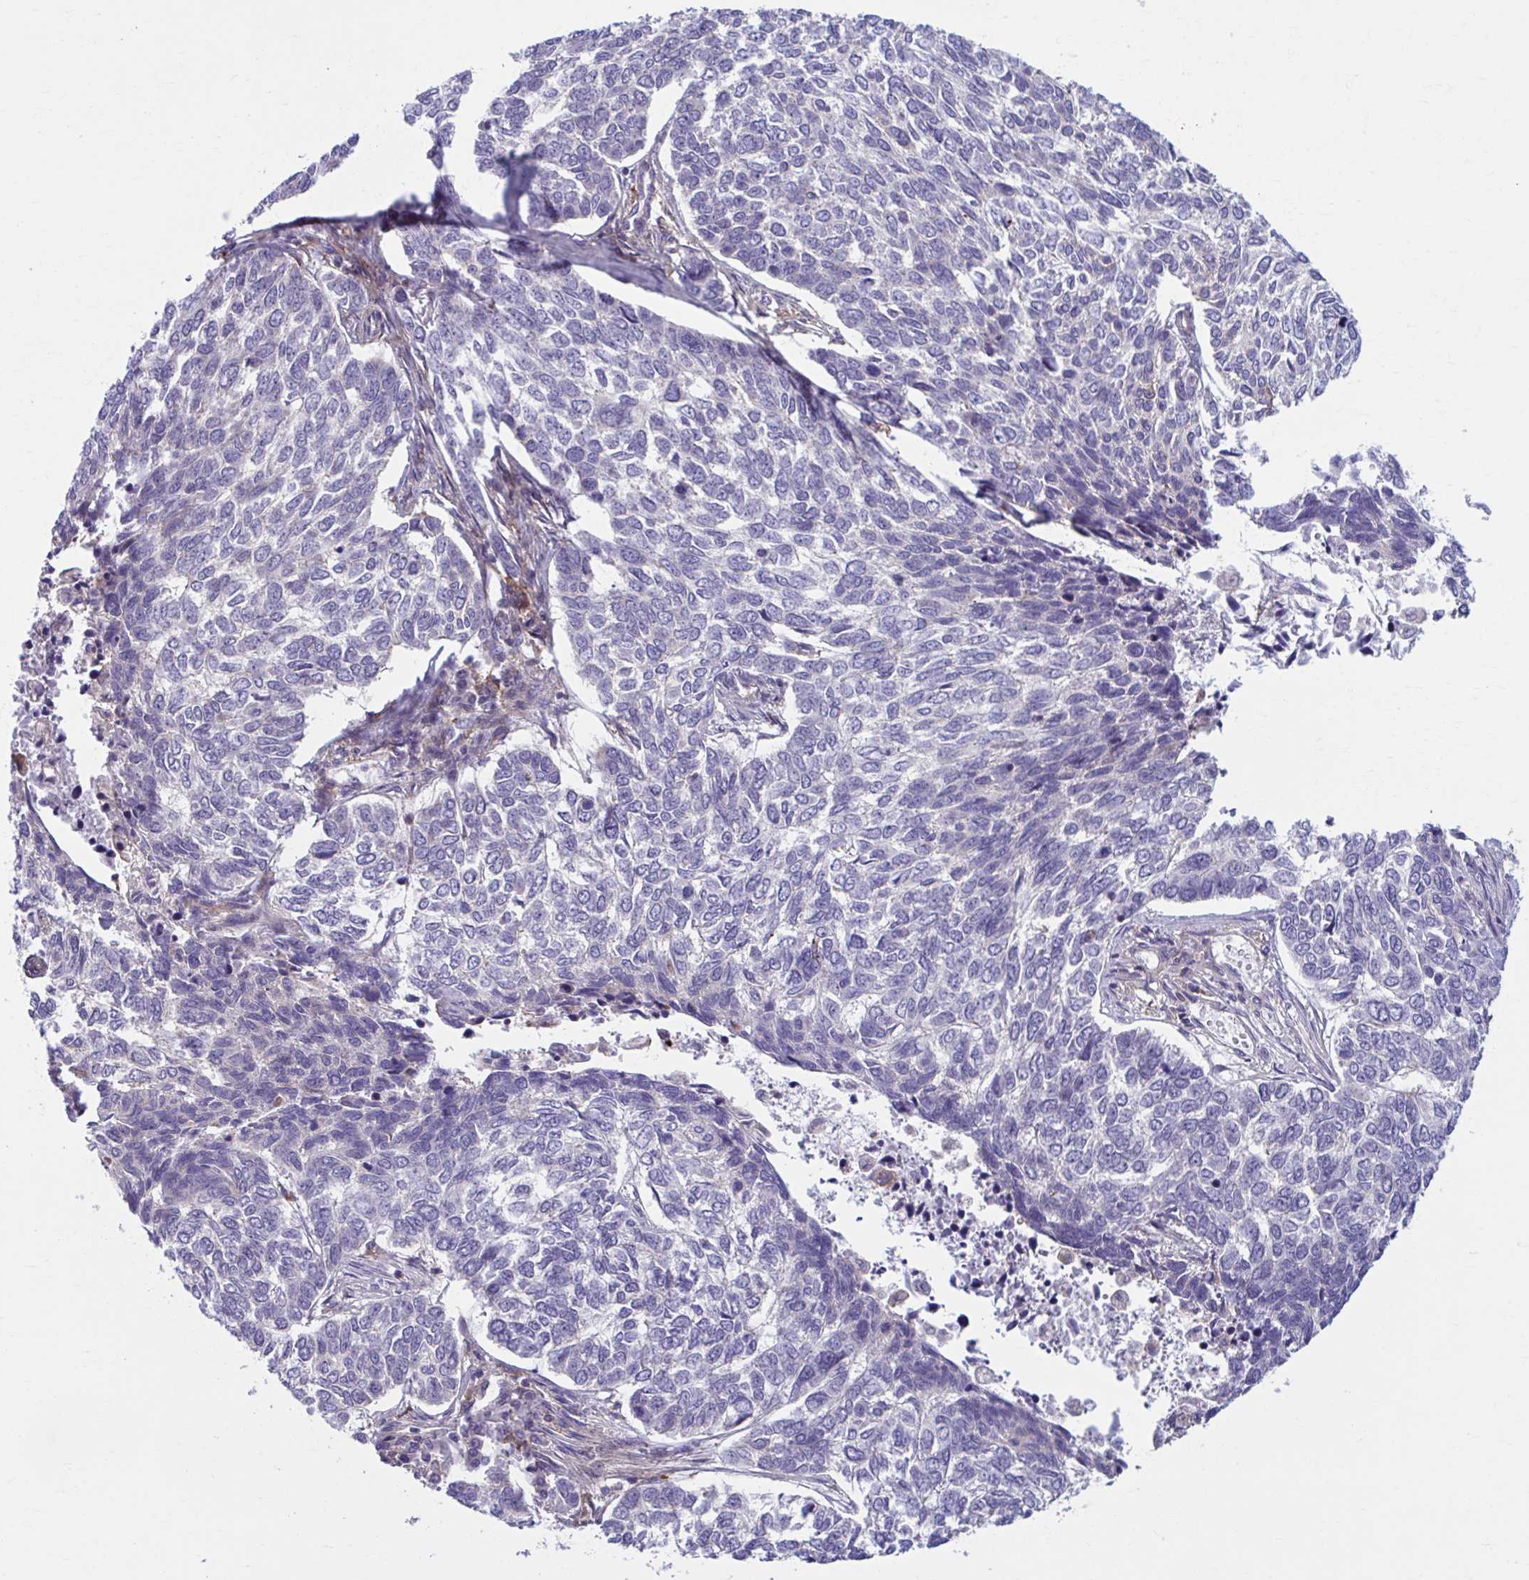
{"staining": {"intensity": "negative", "quantity": "none", "location": "none"}, "tissue": "skin cancer", "cell_type": "Tumor cells", "image_type": "cancer", "snomed": [{"axis": "morphology", "description": "Basal cell carcinoma"}, {"axis": "topography", "description": "Skin"}], "caption": "Tumor cells show no significant positivity in skin cancer.", "gene": "ADAT3", "patient": {"sex": "female", "age": 65}}